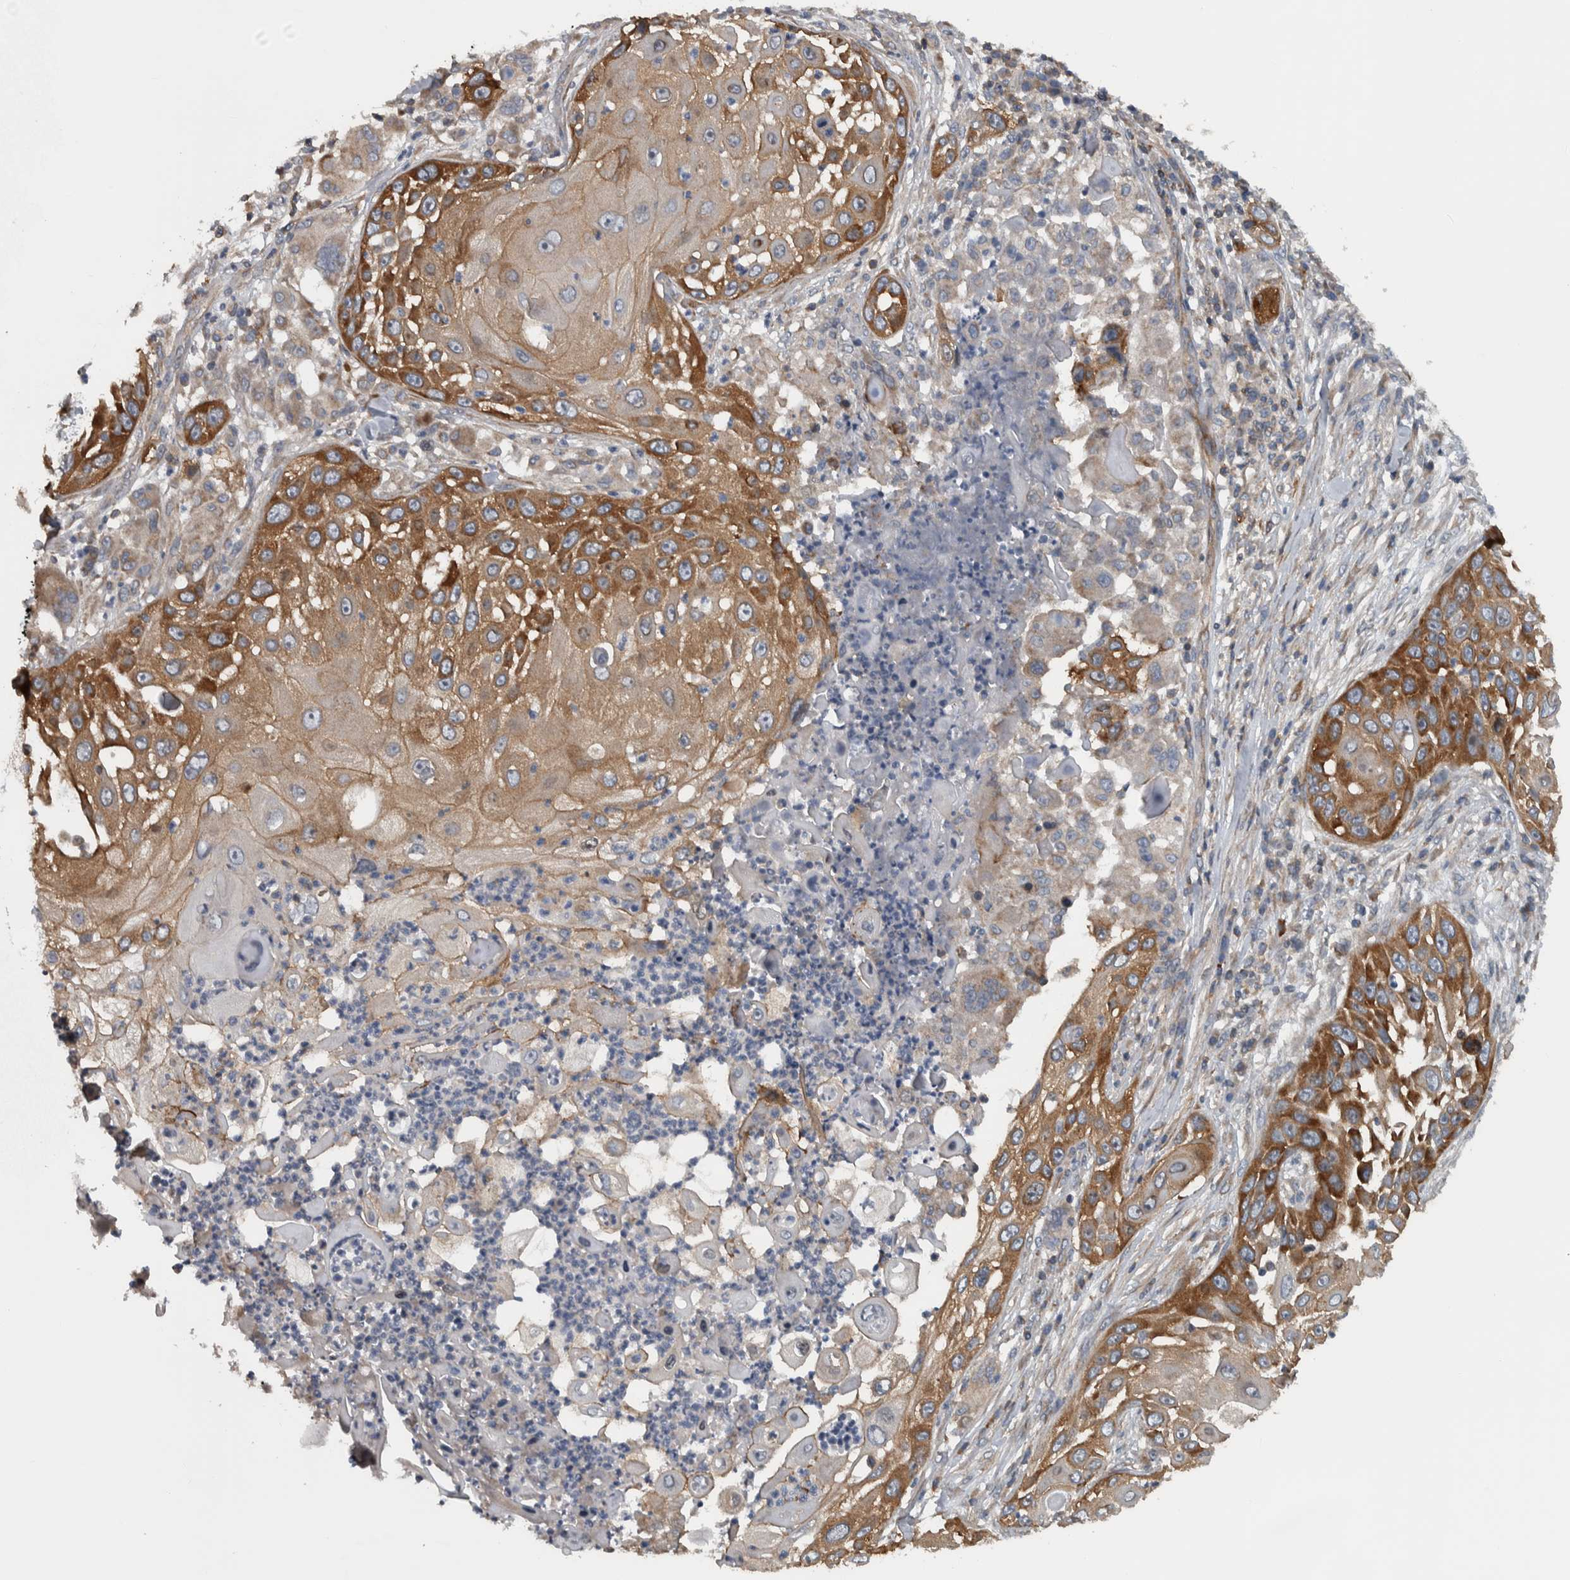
{"staining": {"intensity": "strong", "quantity": ">75%", "location": "cytoplasmic/membranous"}, "tissue": "skin cancer", "cell_type": "Tumor cells", "image_type": "cancer", "snomed": [{"axis": "morphology", "description": "Squamous cell carcinoma, NOS"}, {"axis": "topography", "description": "Skin"}], "caption": "Squamous cell carcinoma (skin) stained with a brown dye reveals strong cytoplasmic/membranous positive staining in approximately >75% of tumor cells.", "gene": "BAIAP2L1", "patient": {"sex": "female", "age": 44}}